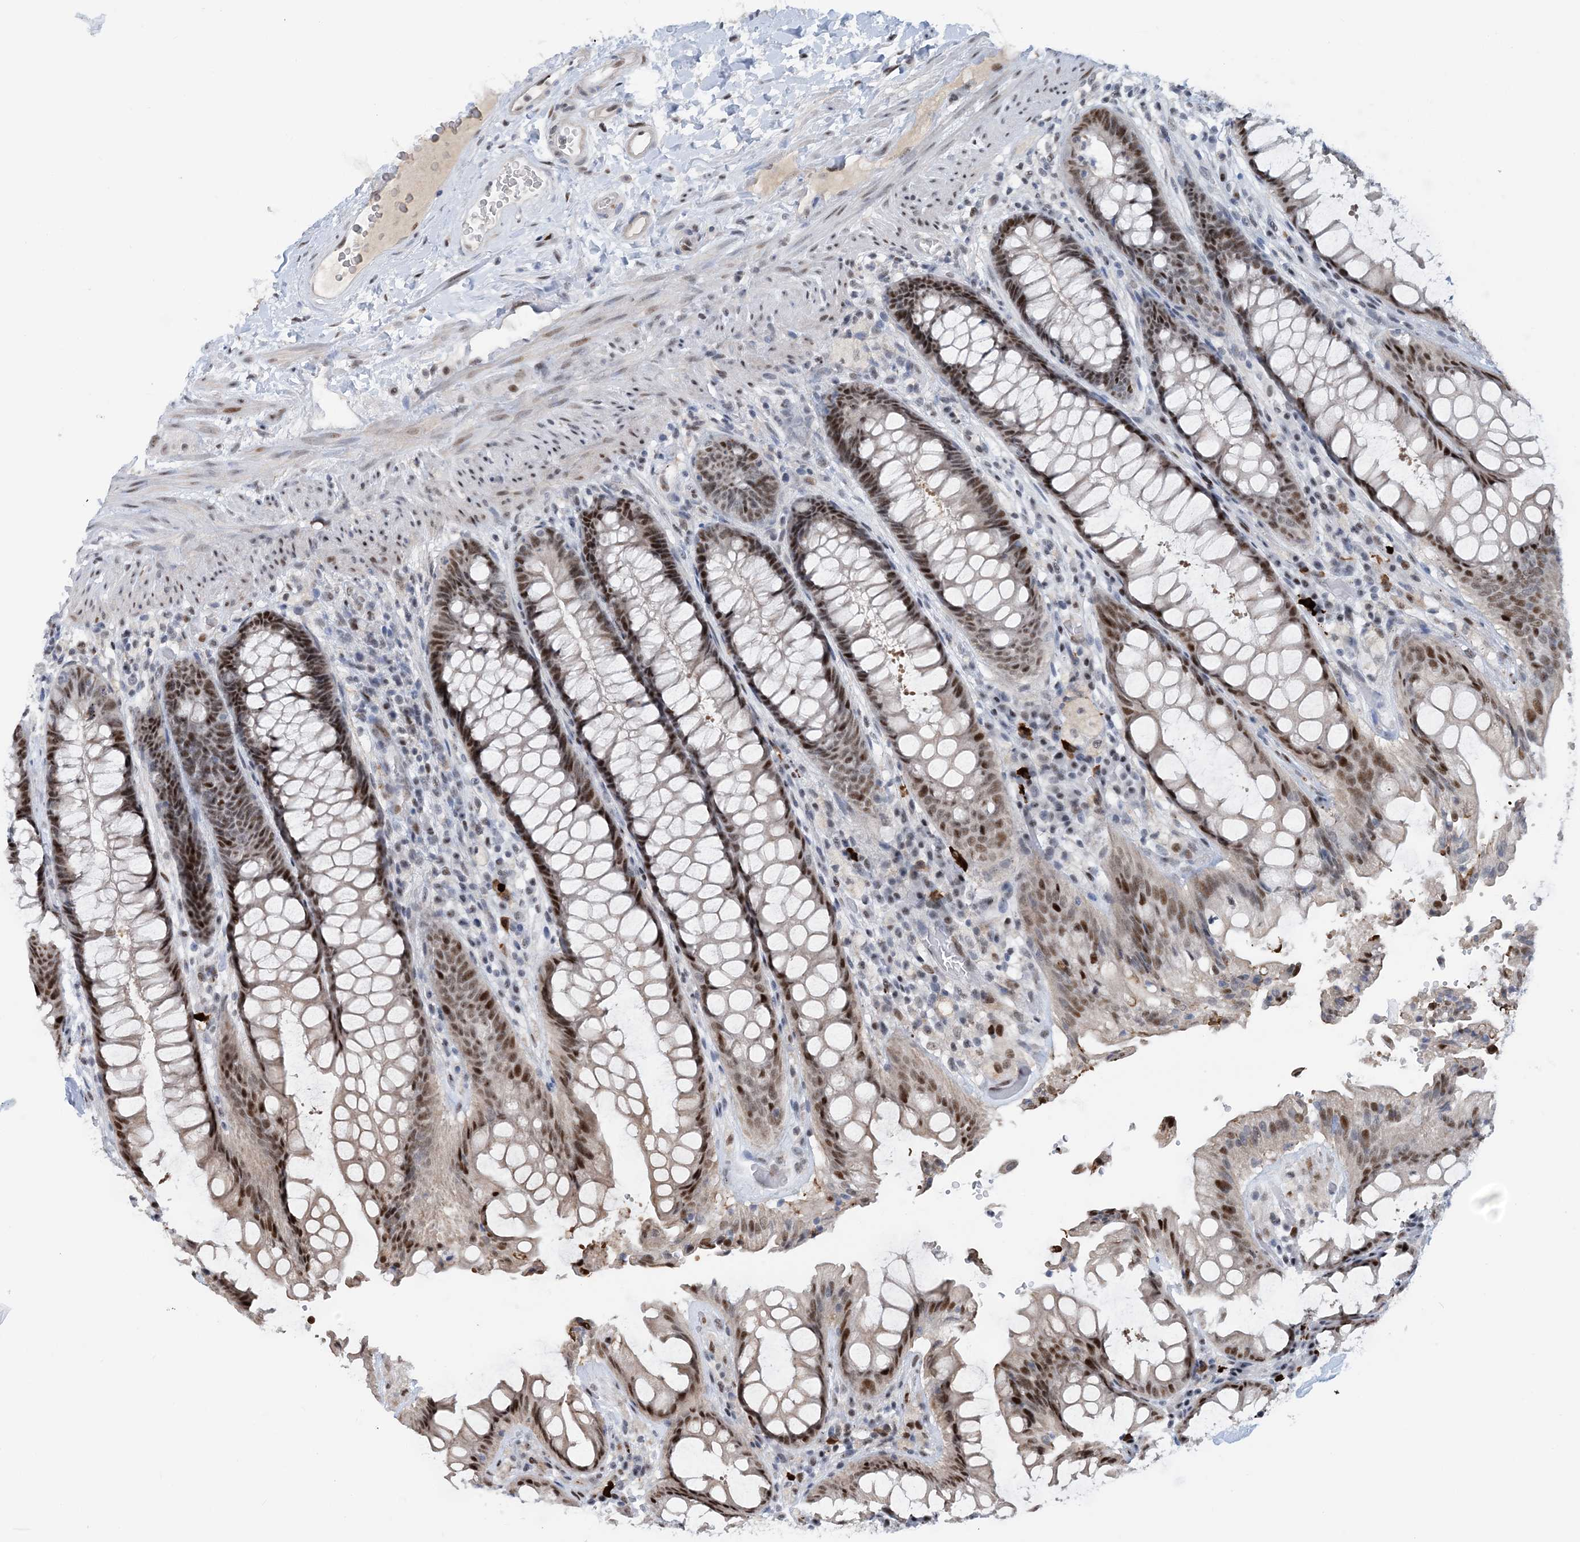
{"staining": {"intensity": "moderate", "quantity": ">75%", "location": "nuclear"}, "tissue": "rectum", "cell_type": "Glandular cells", "image_type": "normal", "snomed": [{"axis": "morphology", "description": "Normal tissue, NOS"}, {"axis": "topography", "description": "Rectum"}], "caption": "Immunohistochemical staining of unremarkable rectum displays medium levels of moderate nuclear expression in approximately >75% of glandular cells.", "gene": "HEMK1", "patient": {"sex": "female", "age": 46}}